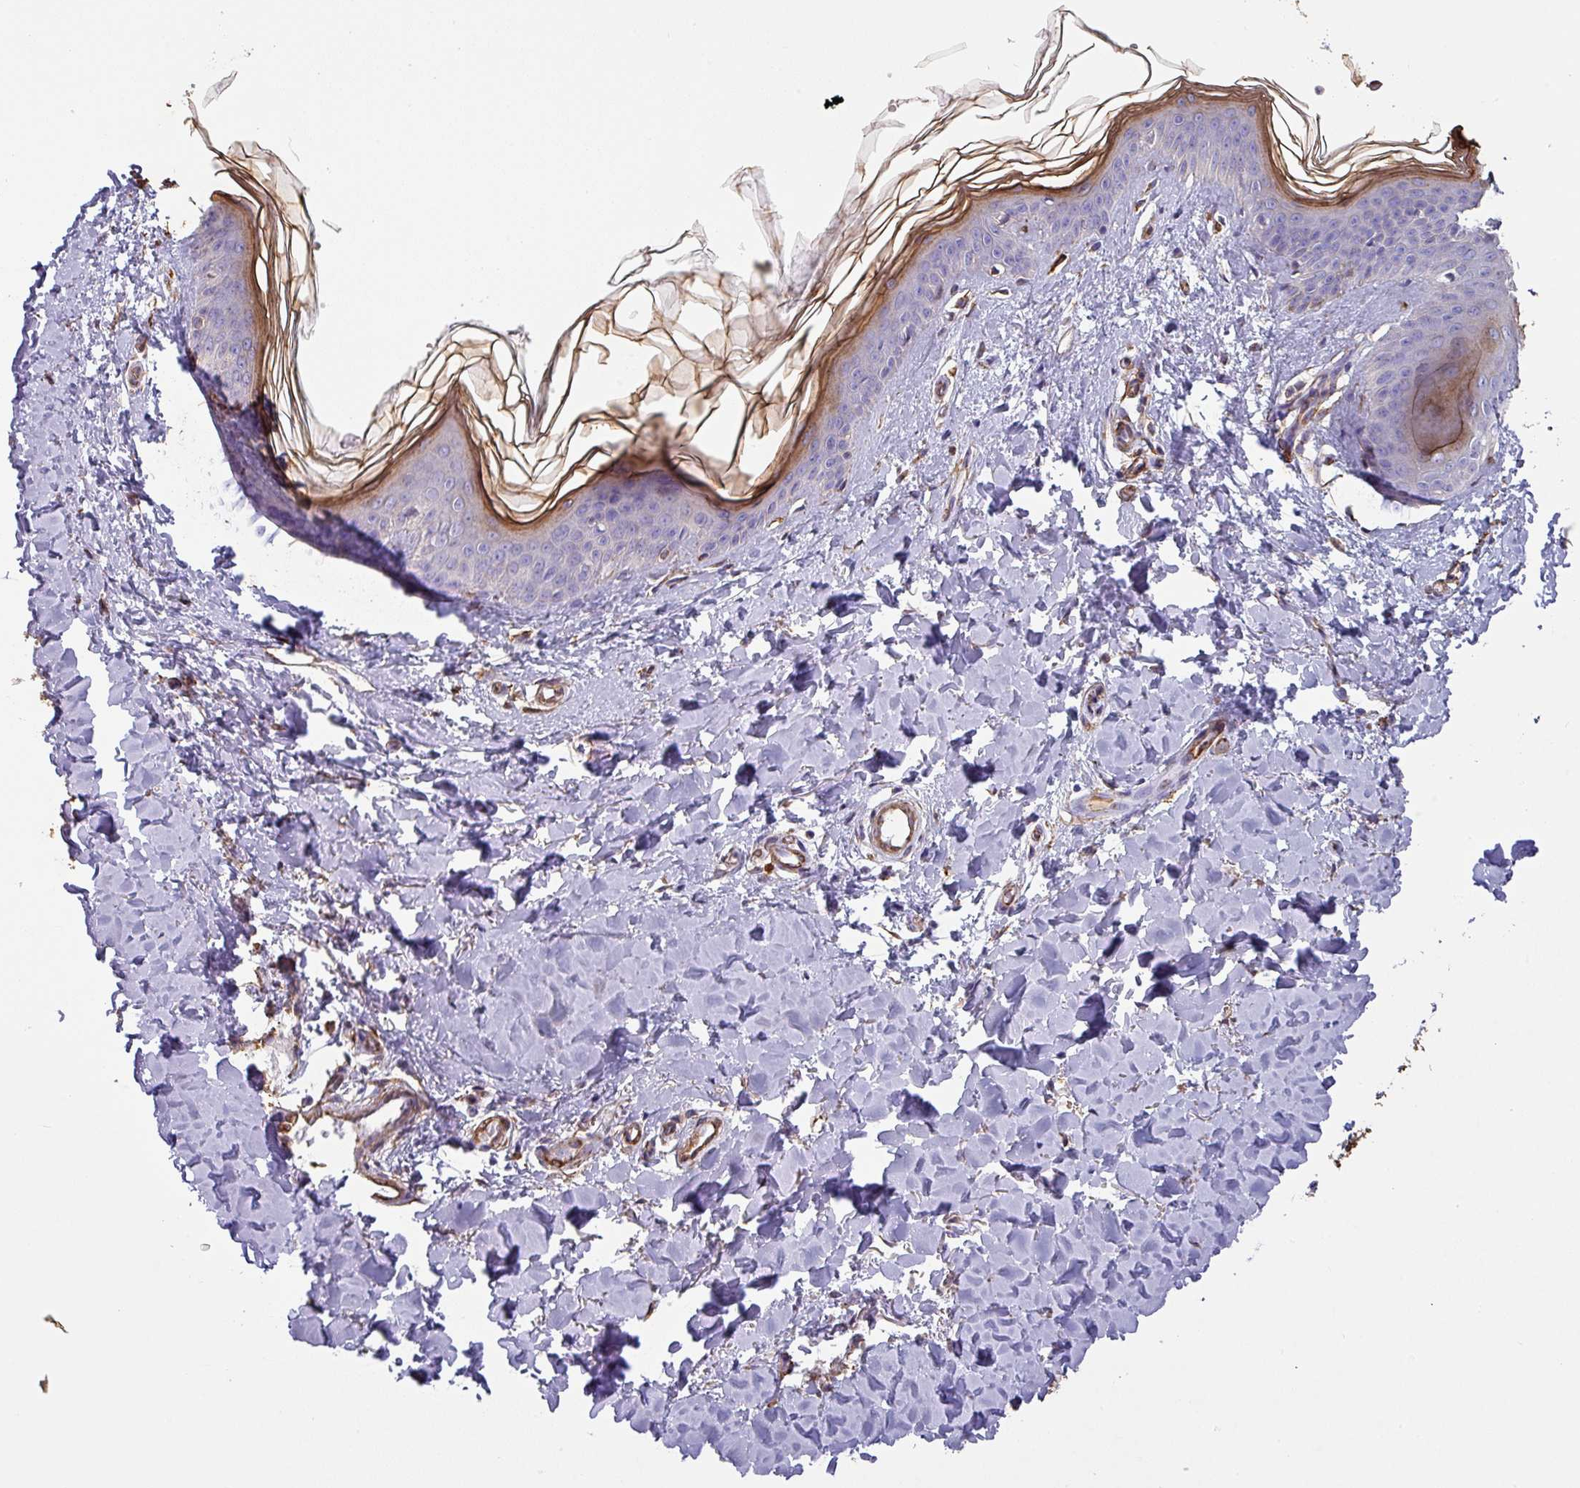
{"staining": {"intensity": "negative", "quantity": "none", "location": "none"}, "tissue": "skin", "cell_type": "Fibroblasts", "image_type": "normal", "snomed": [{"axis": "morphology", "description": "Normal tissue, NOS"}, {"axis": "topography", "description": "Skin"}], "caption": "High magnification brightfield microscopy of unremarkable skin stained with DAB (3,3'-diaminobenzidine) (brown) and counterstained with hematoxylin (blue): fibroblasts show no significant expression.", "gene": "ZNF280C", "patient": {"sex": "female", "age": 41}}